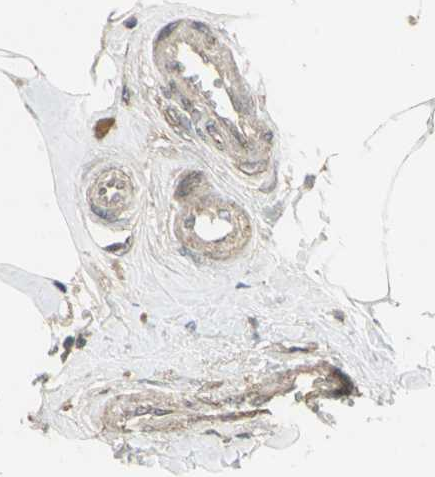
{"staining": {"intensity": "weak", "quantity": ">75%", "location": "cytoplasmic/membranous"}, "tissue": "breast cancer", "cell_type": "Tumor cells", "image_type": "cancer", "snomed": [{"axis": "morphology", "description": "Normal tissue, NOS"}, {"axis": "morphology", "description": "Duct carcinoma"}, {"axis": "topography", "description": "Breast"}], "caption": "A low amount of weak cytoplasmic/membranous expression is appreciated in about >75% of tumor cells in breast infiltrating ductal carcinoma tissue.", "gene": "KEAP1", "patient": {"sex": "female", "age": 50}}